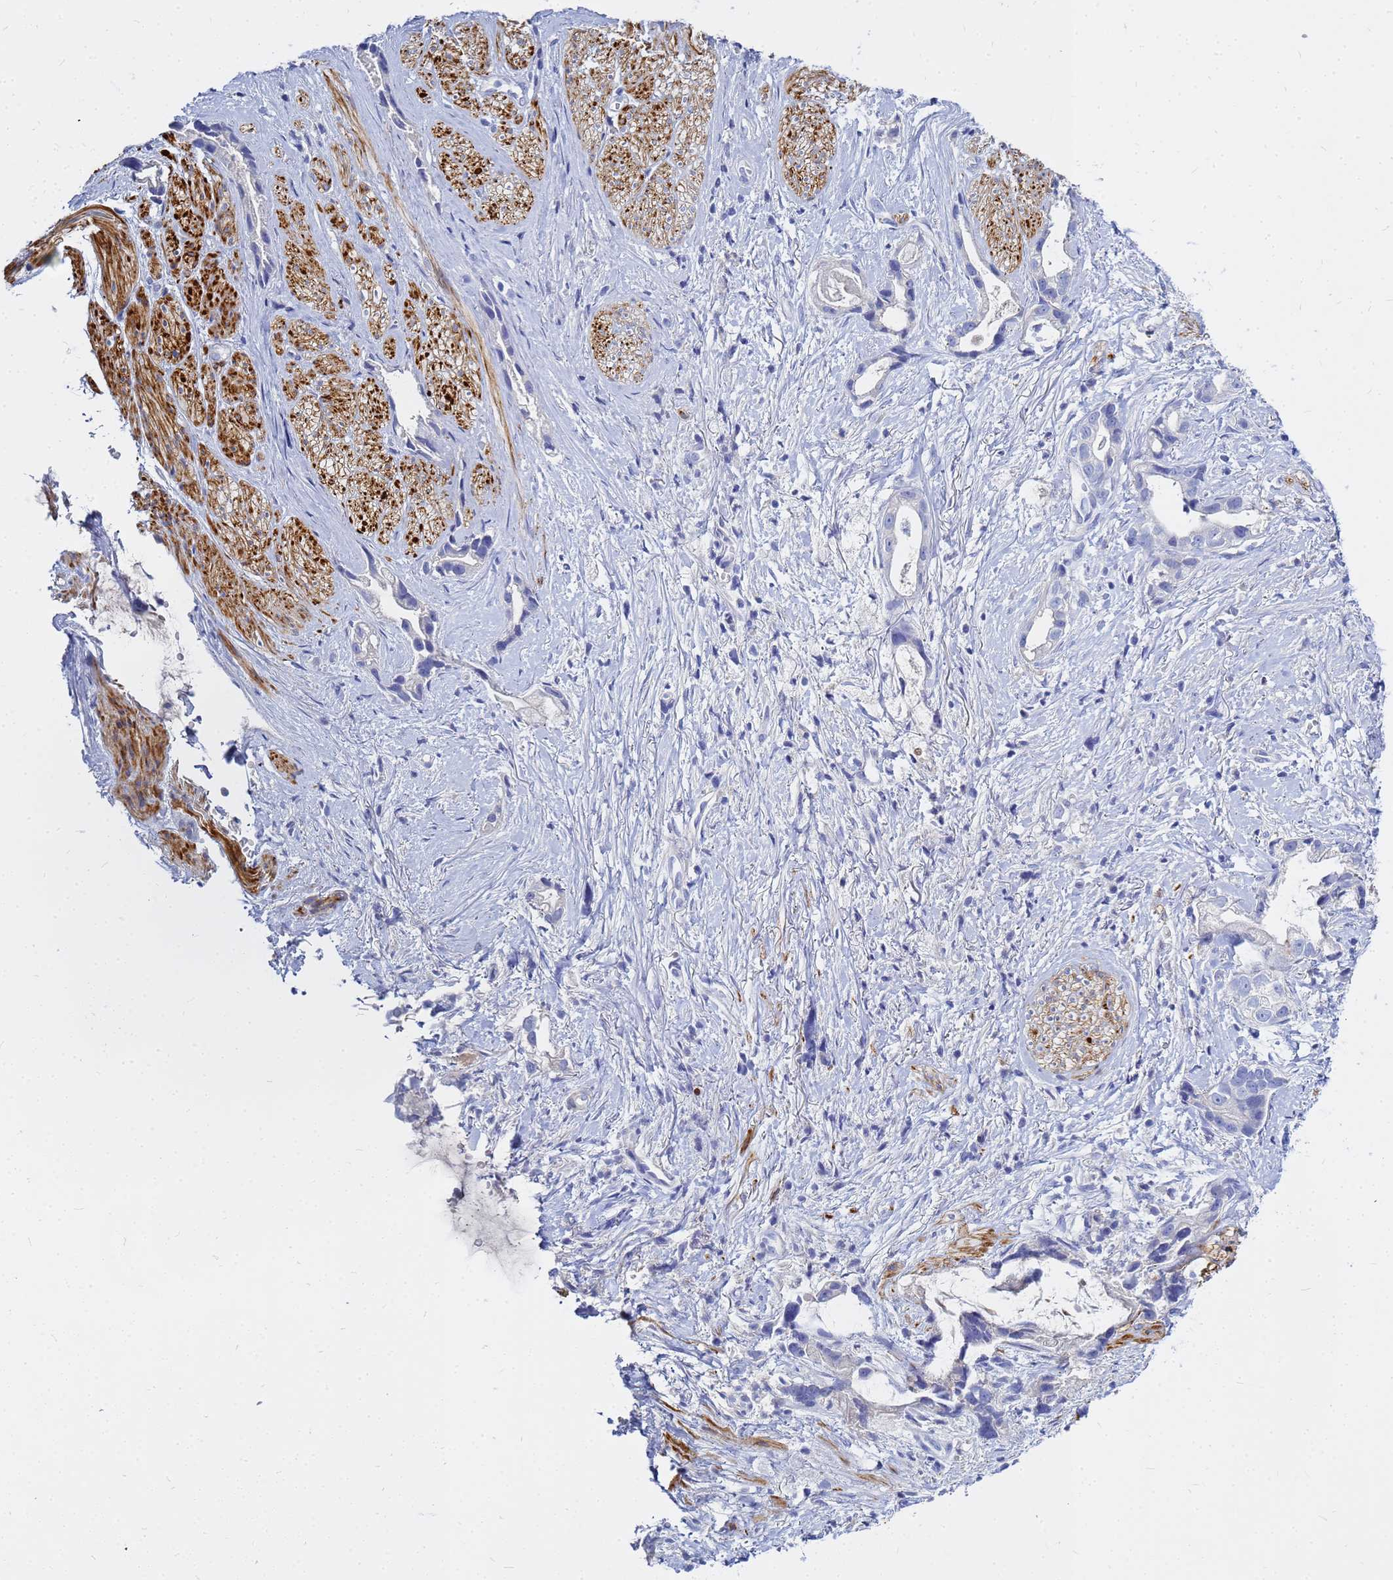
{"staining": {"intensity": "negative", "quantity": "none", "location": "none"}, "tissue": "stomach cancer", "cell_type": "Tumor cells", "image_type": "cancer", "snomed": [{"axis": "morphology", "description": "Adenocarcinoma, NOS"}, {"axis": "topography", "description": "Stomach"}], "caption": "Stomach cancer (adenocarcinoma) was stained to show a protein in brown. There is no significant positivity in tumor cells.", "gene": "ZNF552", "patient": {"sex": "male", "age": 55}}